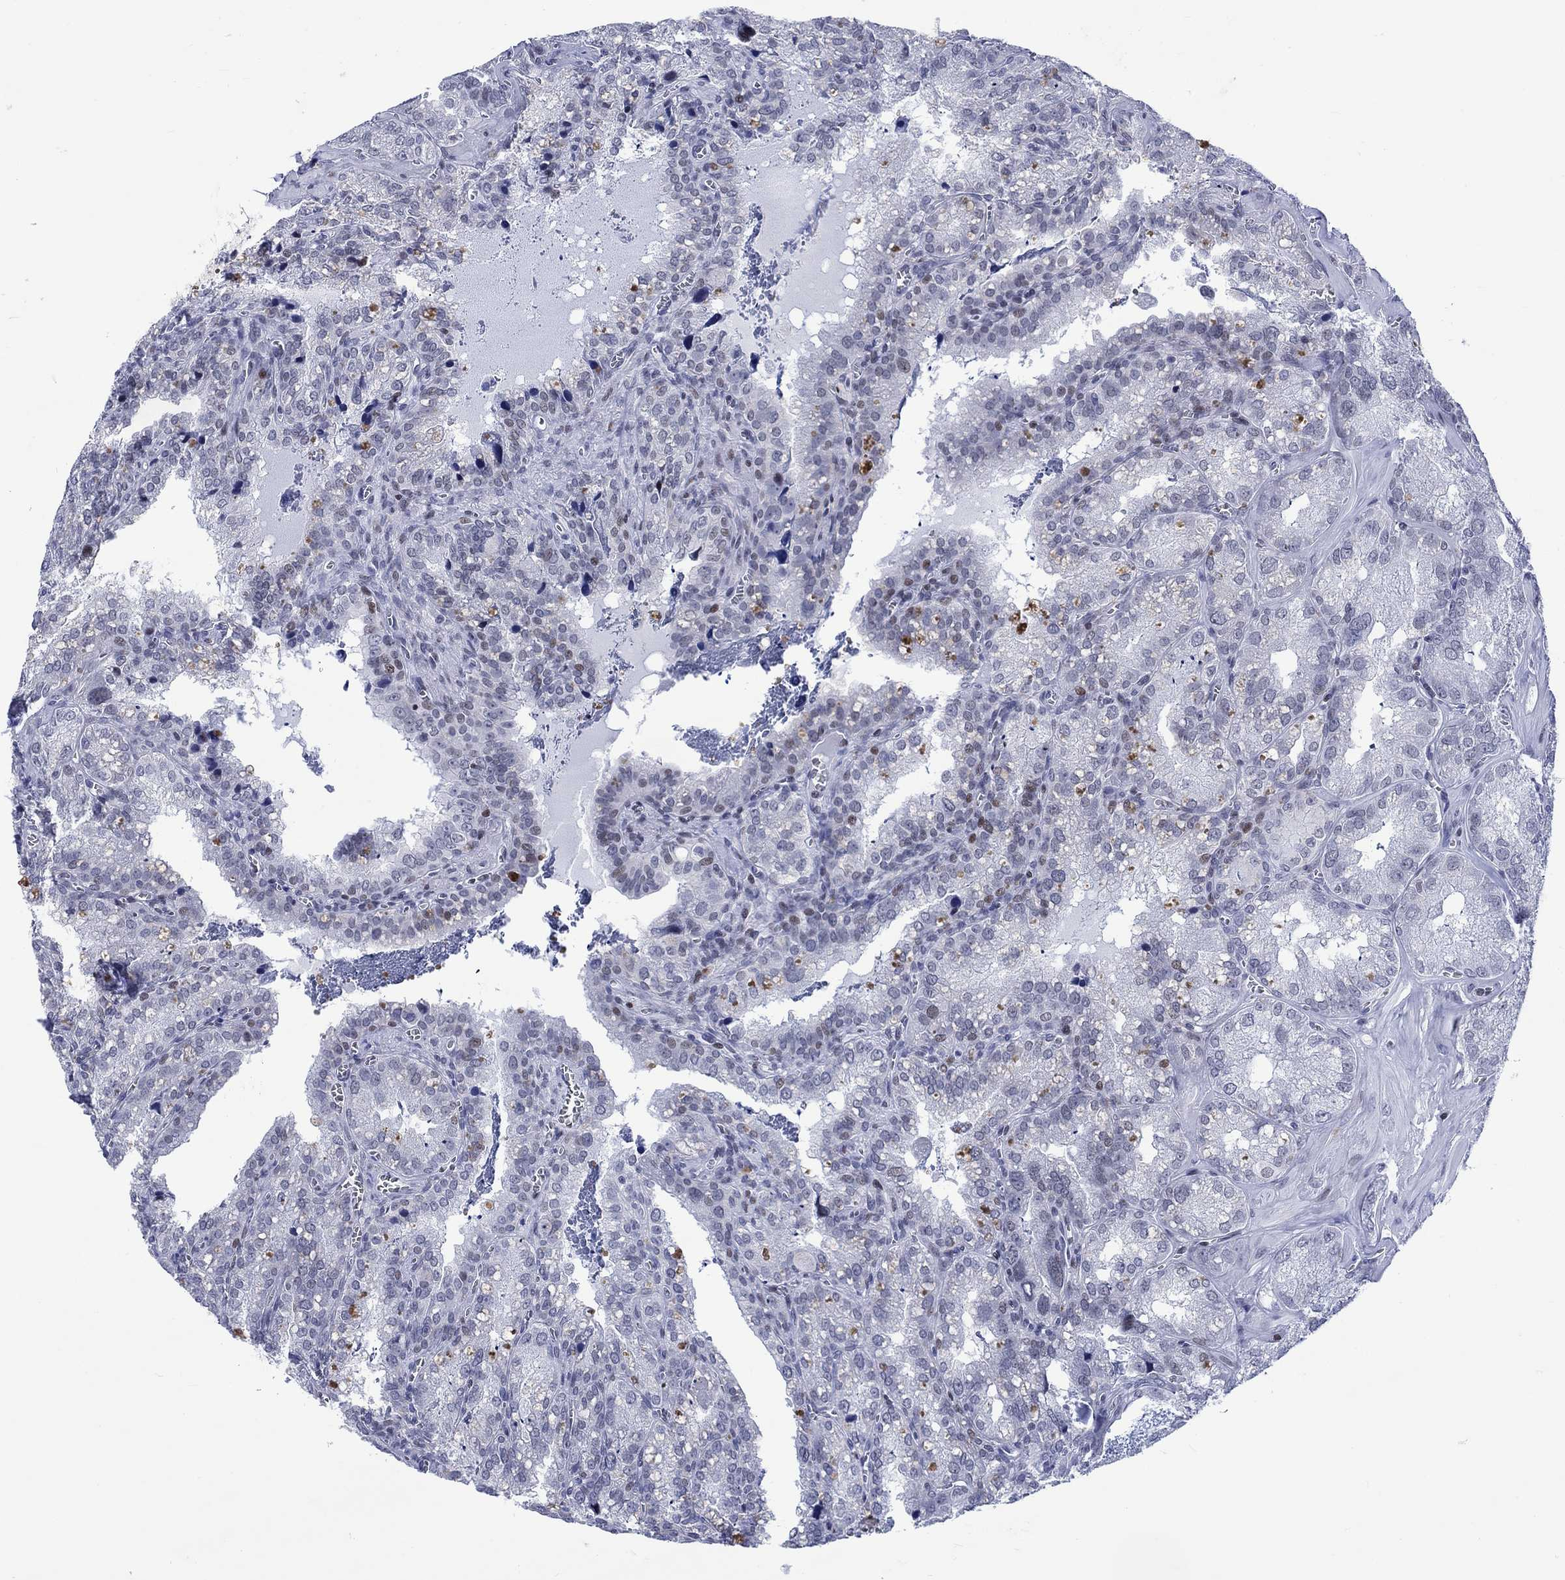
{"staining": {"intensity": "moderate", "quantity": "<25%", "location": "nuclear"}, "tissue": "seminal vesicle", "cell_type": "Glandular cells", "image_type": "normal", "snomed": [{"axis": "morphology", "description": "Normal tissue, NOS"}, {"axis": "topography", "description": "Seminal veicle"}], "caption": "Moderate nuclear protein expression is identified in about <25% of glandular cells in seminal vesicle. (DAB = brown stain, brightfield microscopy at high magnification).", "gene": "CDCA2", "patient": {"sex": "male", "age": 57}}